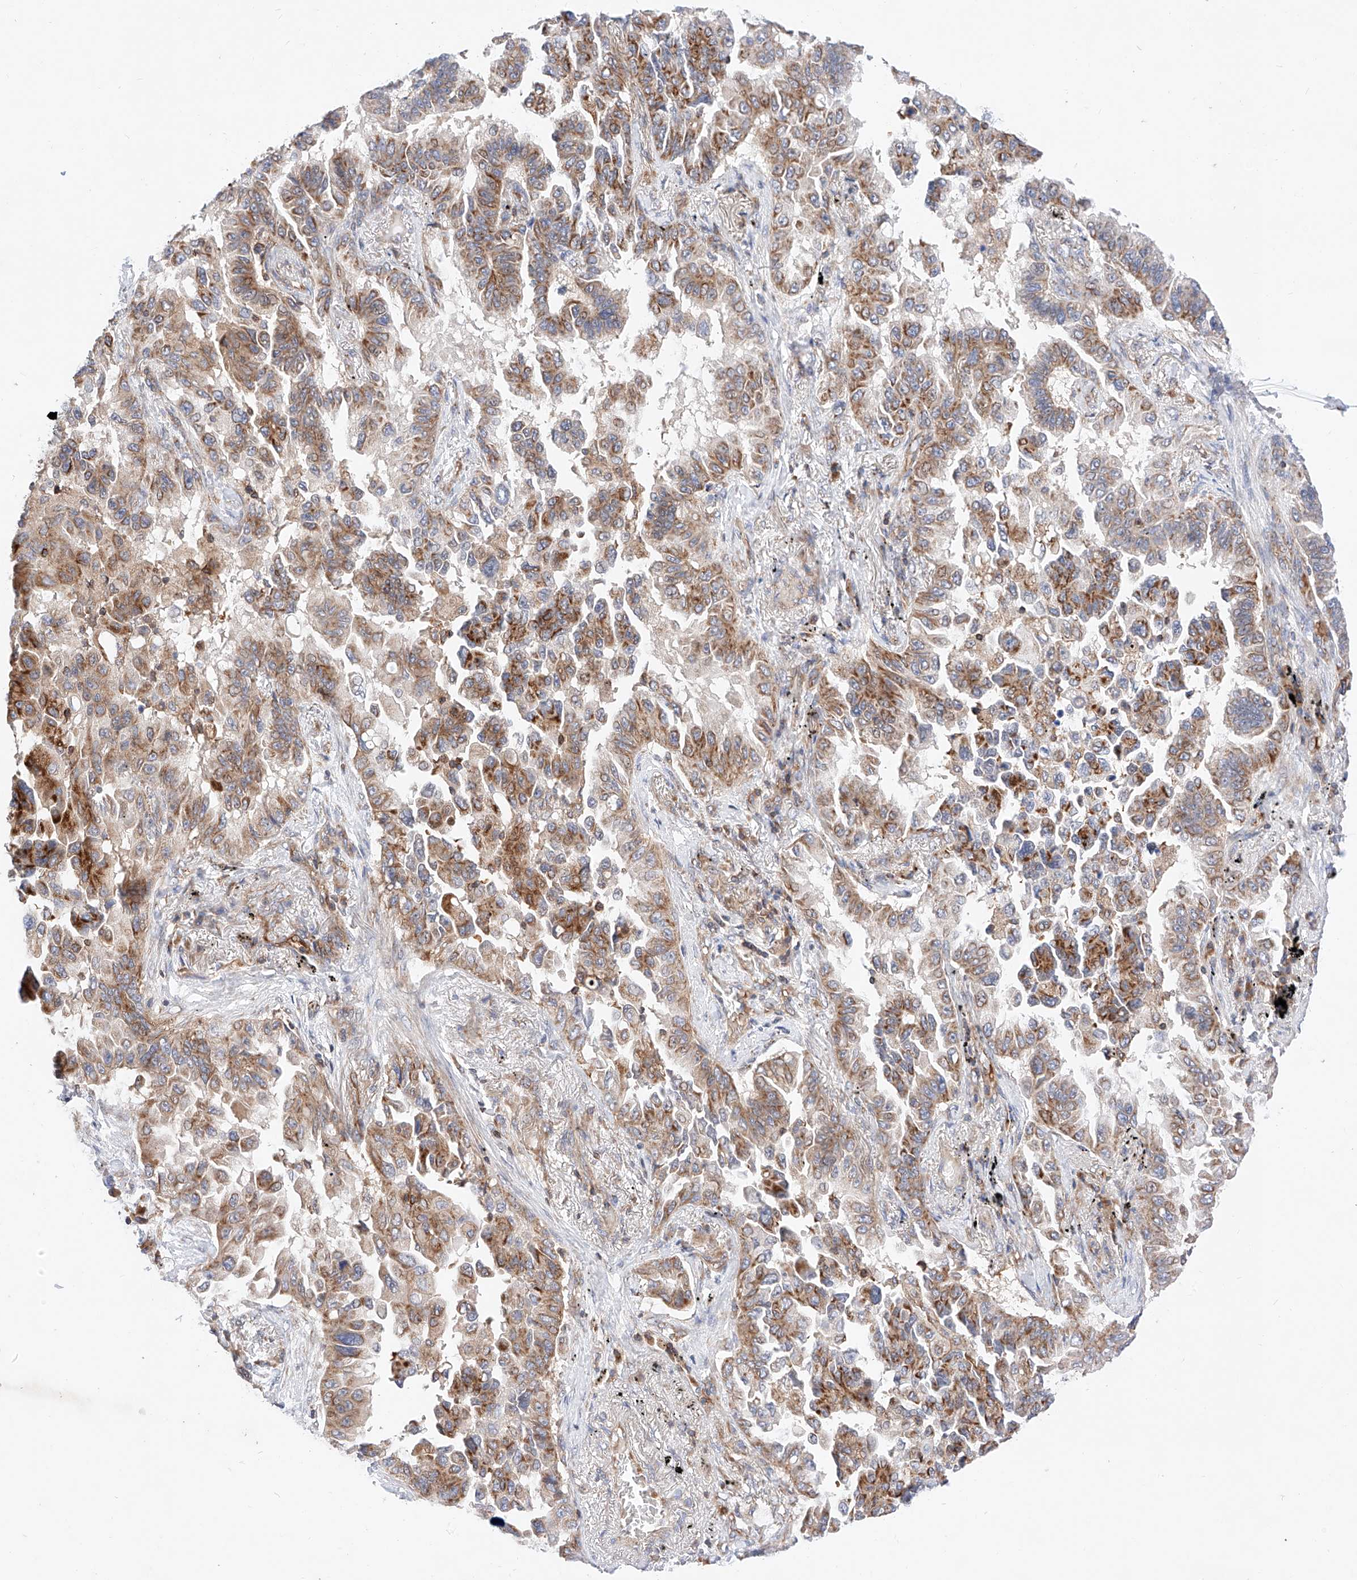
{"staining": {"intensity": "moderate", "quantity": ">75%", "location": "cytoplasmic/membranous"}, "tissue": "lung cancer", "cell_type": "Tumor cells", "image_type": "cancer", "snomed": [{"axis": "morphology", "description": "Adenocarcinoma, NOS"}, {"axis": "topography", "description": "Lung"}], "caption": "Adenocarcinoma (lung) stained for a protein (brown) demonstrates moderate cytoplasmic/membranous positive expression in about >75% of tumor cells.", "gene": "NR1D1", "patient": {"sex": "female", "age": 67}}